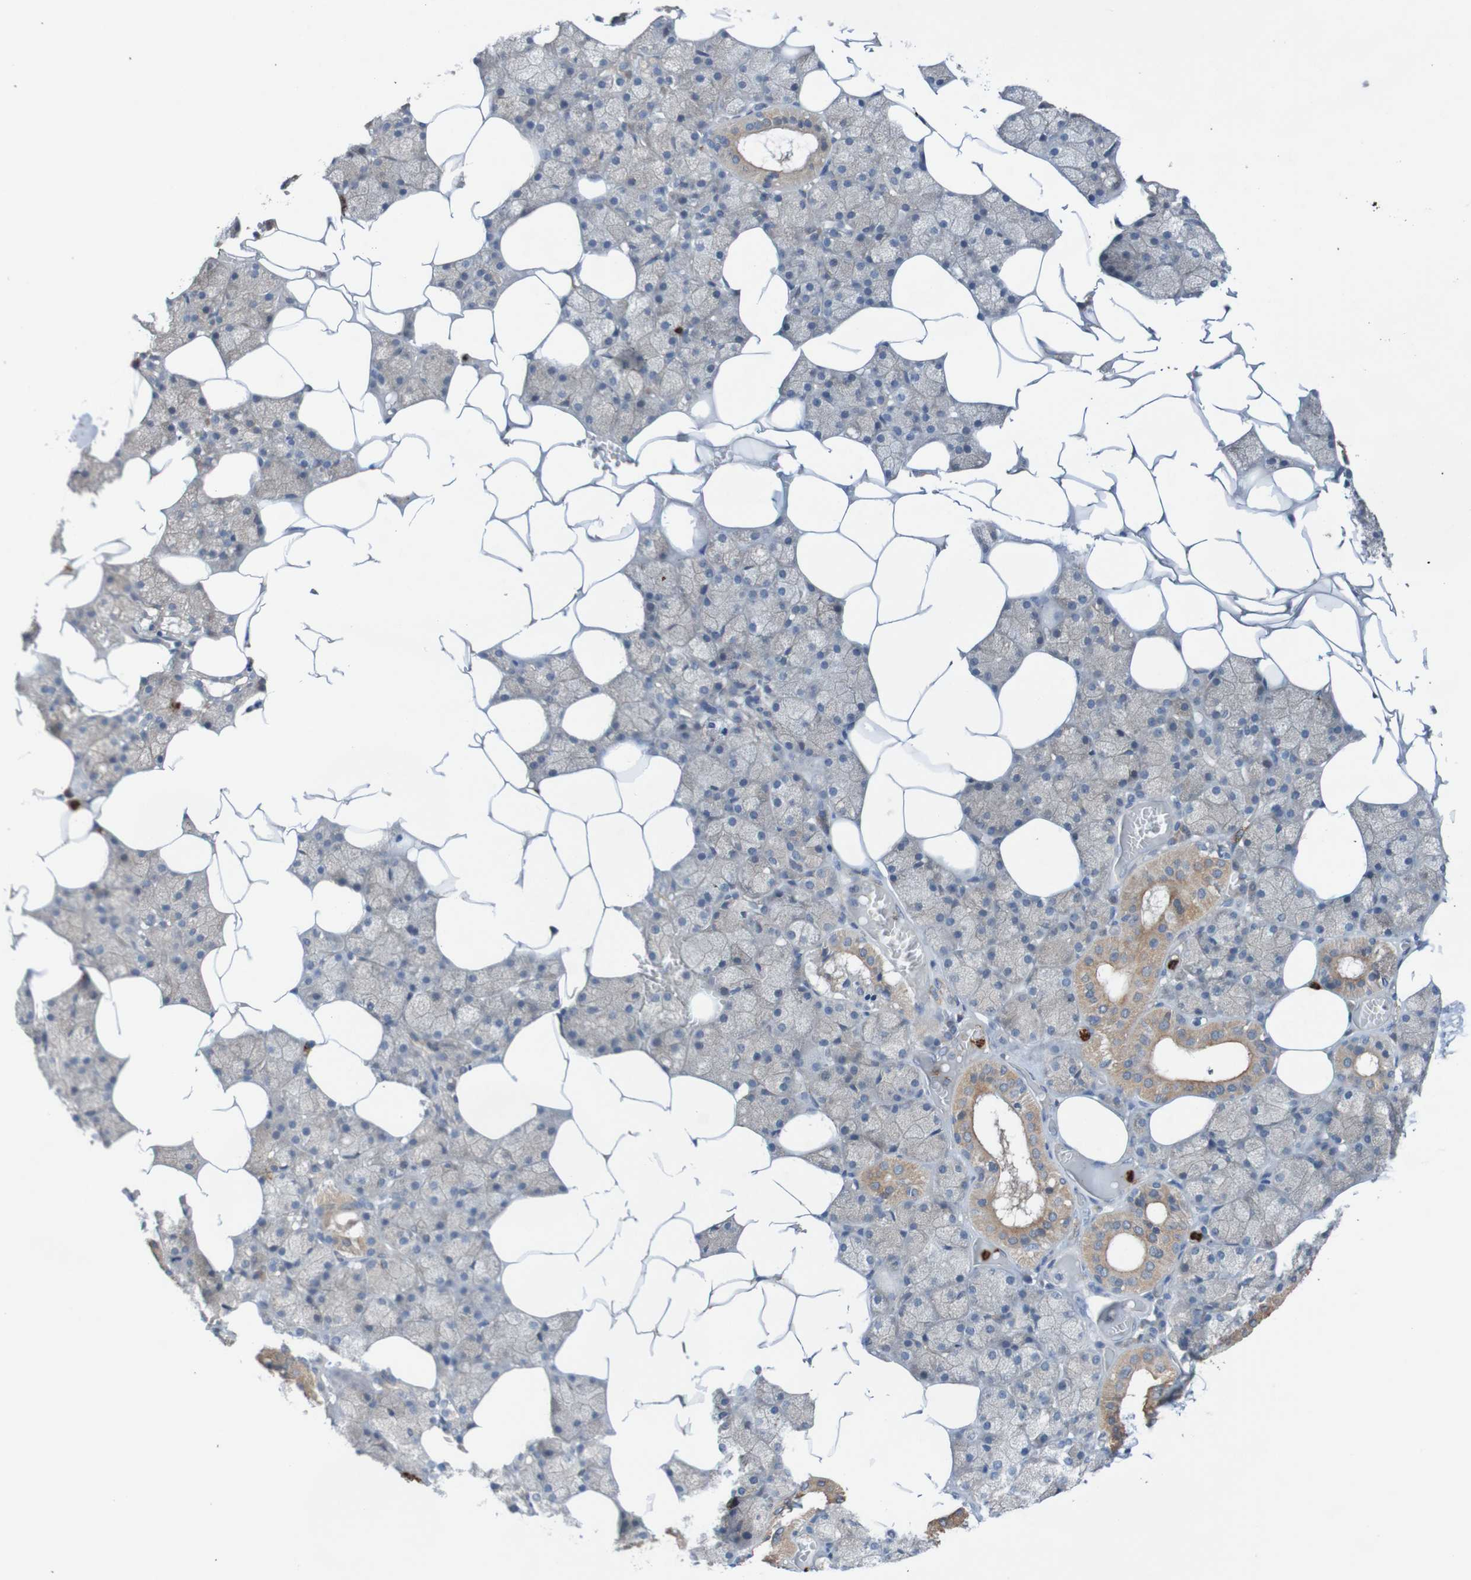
{"staining": {"intensity": "moderate", "quantity": "25%-75%", "location": "cytoplasmic/membranous"}, "tissue": "salivary gland", "cell_type": "Glandular cells", "image_type": "normal", "snomed": [{"axis": "morphology", "description": "Normal tissue, NOS"}, {"axis": "topography", "description": "Salivary gland"}], "caption": "High-magnification brightfield microscopy of benign salivary gland stained with DAB (3,3'-diaminobenzidine) (brown) and counterstained with hematoxylin (blue). glandular cells exhibit moderate cytoplasmic/membranous expression is identified in about25%-75% of cells.", "gene": "ST8SIA6", "patient": {"sex": "male", "age": 62}}